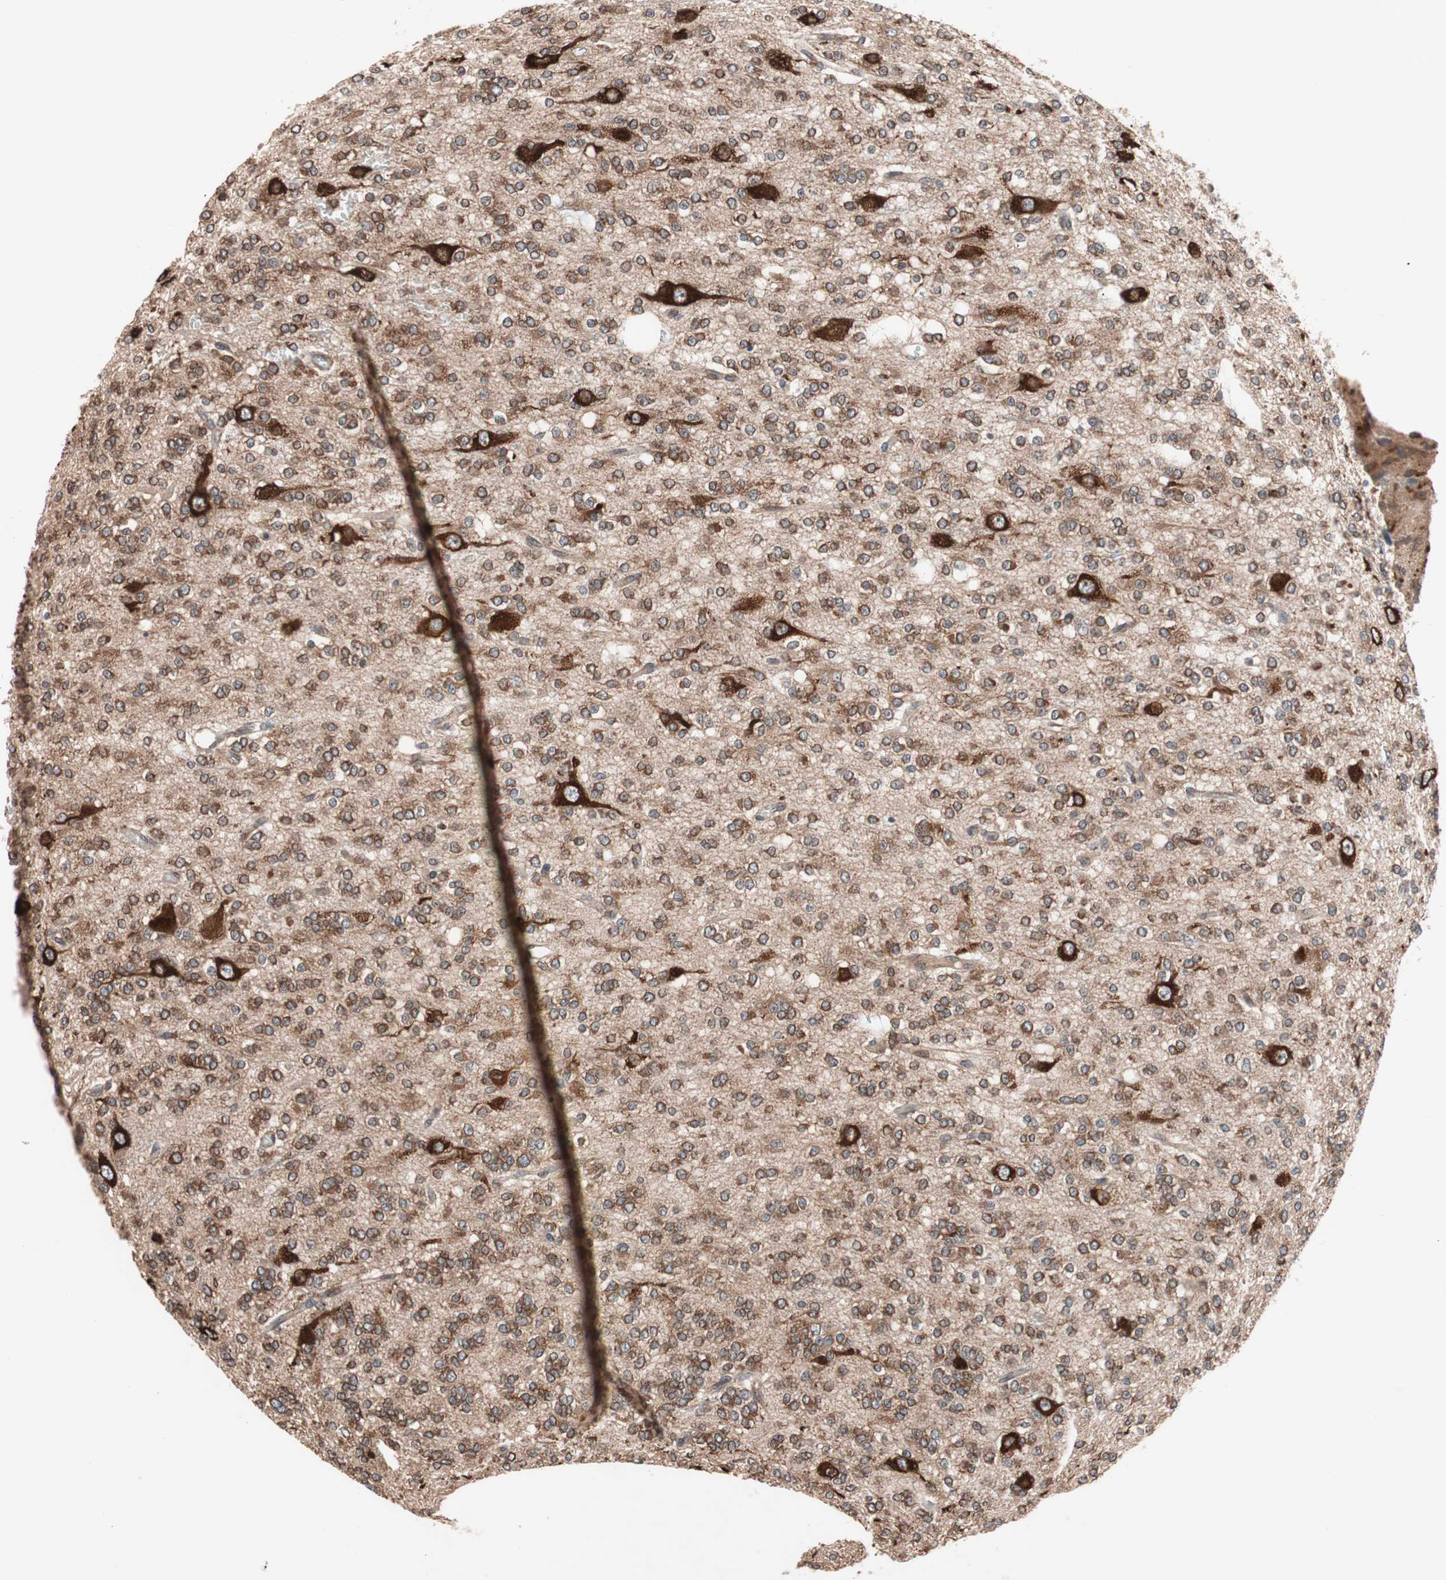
{"staining": {"intensity": "moderate", "quantity": ">75%", "location": "cytoplasmic/membranous"}, "tissue": "glioma", "cell_type": "Tumor cells", "image_type": "cancer", "snomed": [{"axis": "morphology", "description": "Glioma, malignant, Low grade"}, {"axis": "topography", "description": "Brain"}], "caption": "This micrograph exhibits IHC staining of malignant low-grade glioma, with medium moderate cytoplasmic/membranous staining in approximately >75% of tumor cells.", "gene": "IRS1", "patient": {"sex": "male", "age": 38}}